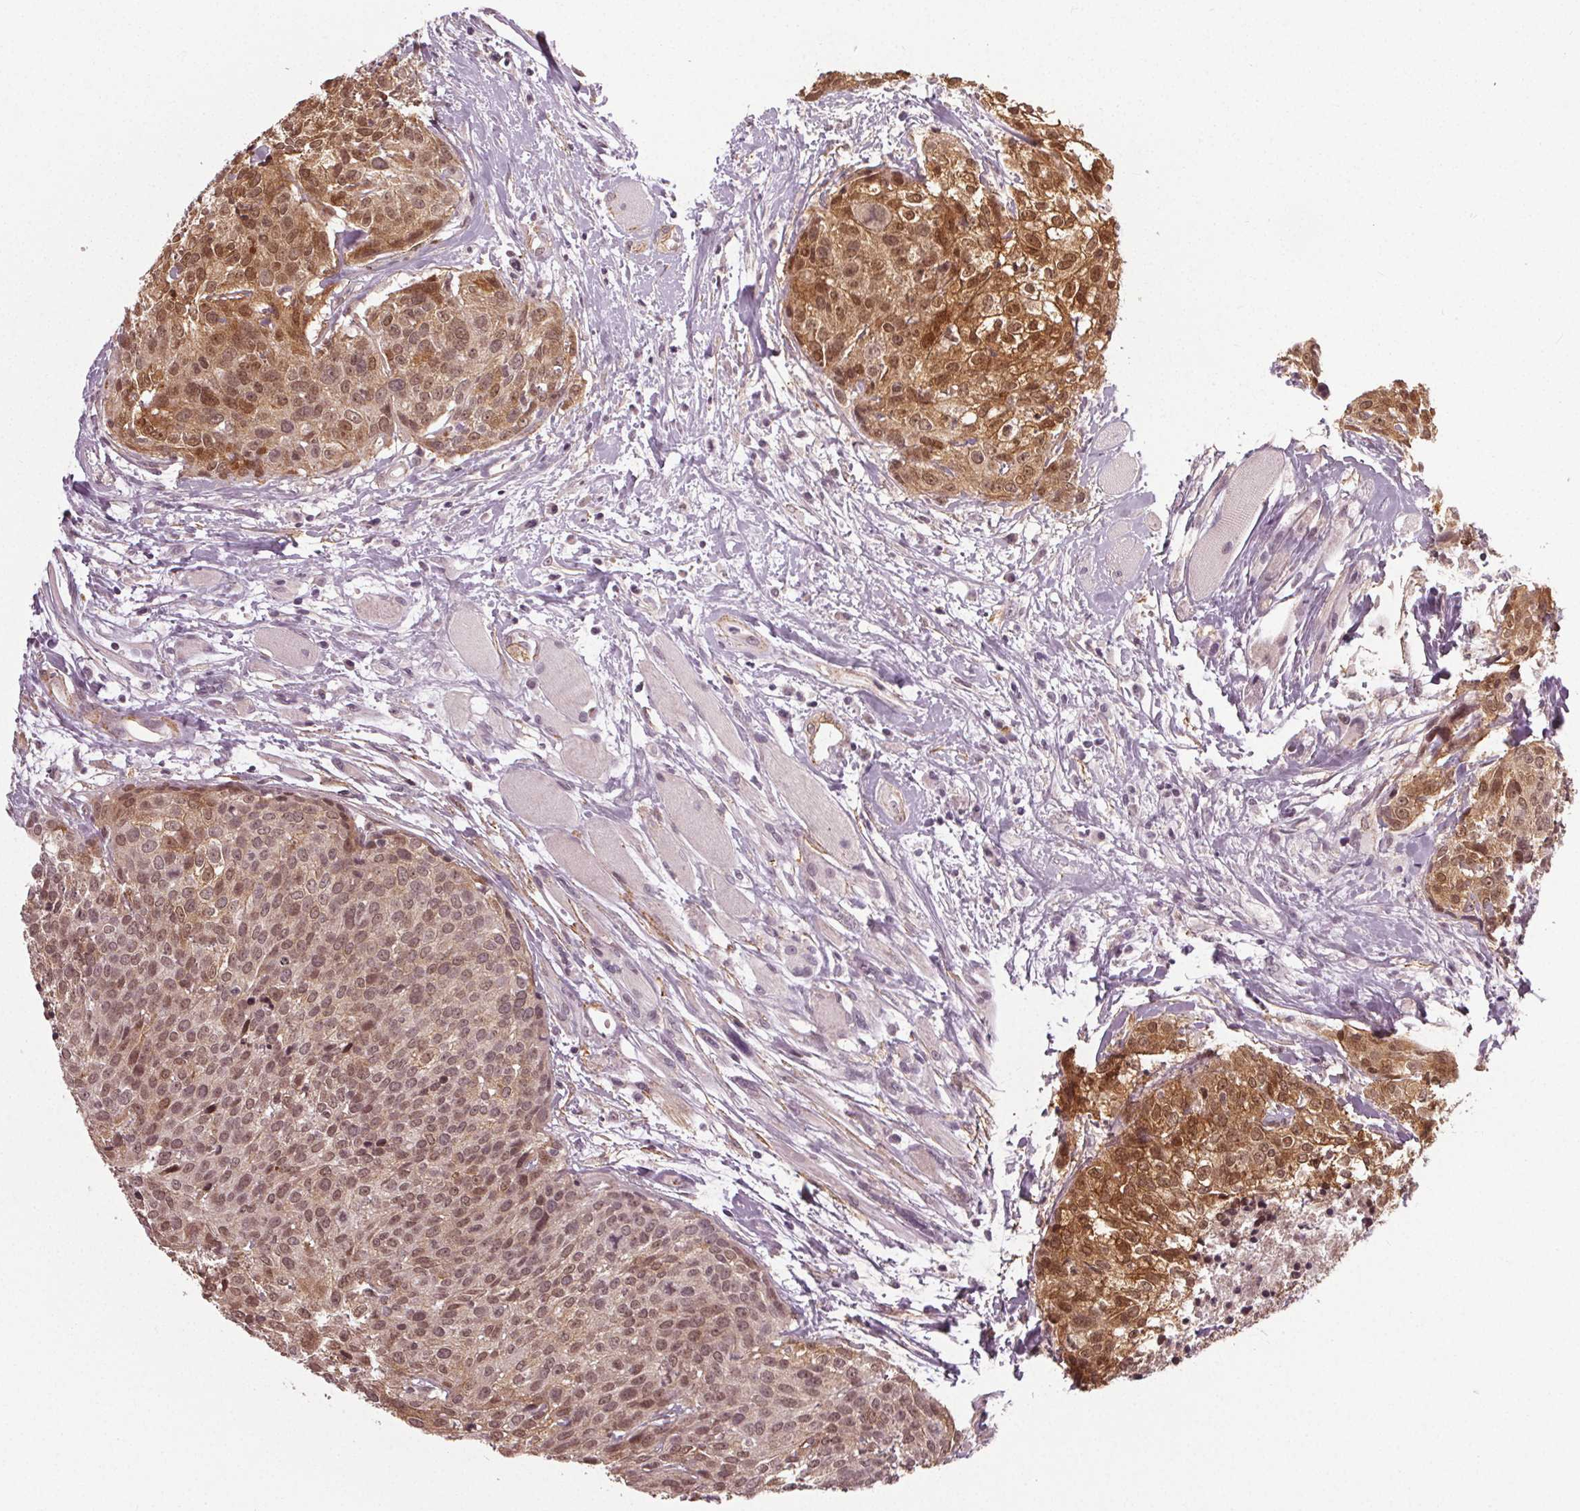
{"staining": {"intensity": "strong", "quantity": "25%-75%", "location": "cytoplasmic/membranous,nuclear"}, "tissue": "head and neck cancer", "cell_type": "Tumor cells", "image_type": "cancer", "snomed": [{"axis": "morphology", "description": "Squamous cell carcinoma, NOS"}, {"axis": "topography", "description": "Oral tissue"}, {"axis": "topography", "description": "Head-Neck"}], "caption": "About 25%-75% of tumor cells in human head and neck cancer display strong cytoplasmic/membranous and nuclear protein positivity as visualized by brown immunohistochemical staining.", "gene": "PKP1", "patient": {"sex": "male", "age": 64}}